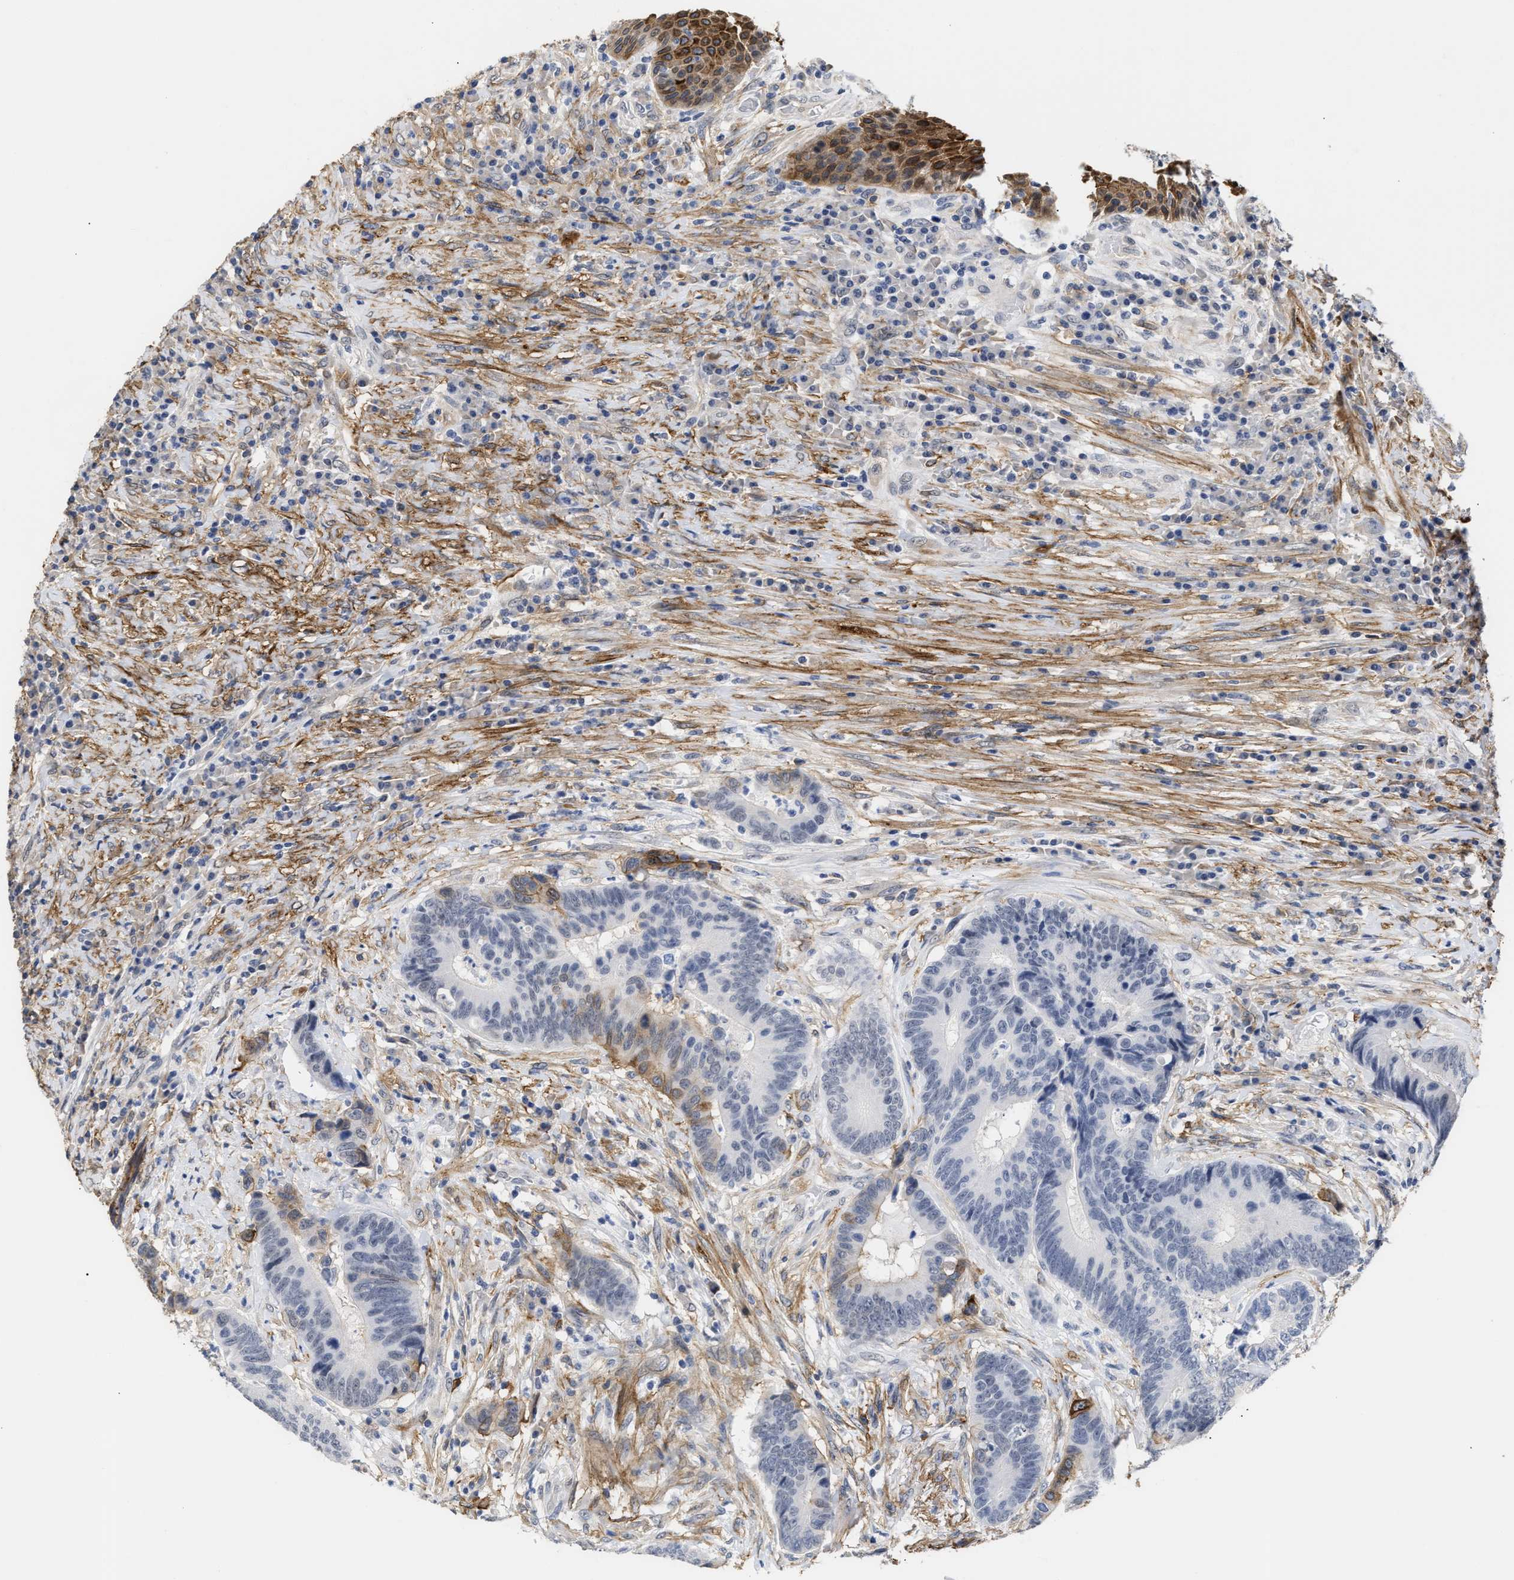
{"staining": {"intensity": "negative", "quantity": "none", "location": "none"}, "tissue": "colorectal cancer", "cell_type": "Tumor cells", "image_type": "cancer", "snomed": [{"axis": "morphology", "description": "Adenocarcinoma, NOS"}, {"axis": "topography", "description": "Rectum"}, {"axis": "topography", "description": "Anal"}], "caption": "Immunohistochemistry of human colorectal adenocarcinoma demonstrates no positivity in tumor cells.", "gene": "AHNAK2", "patient": {"sex": "female", "age": 89}}